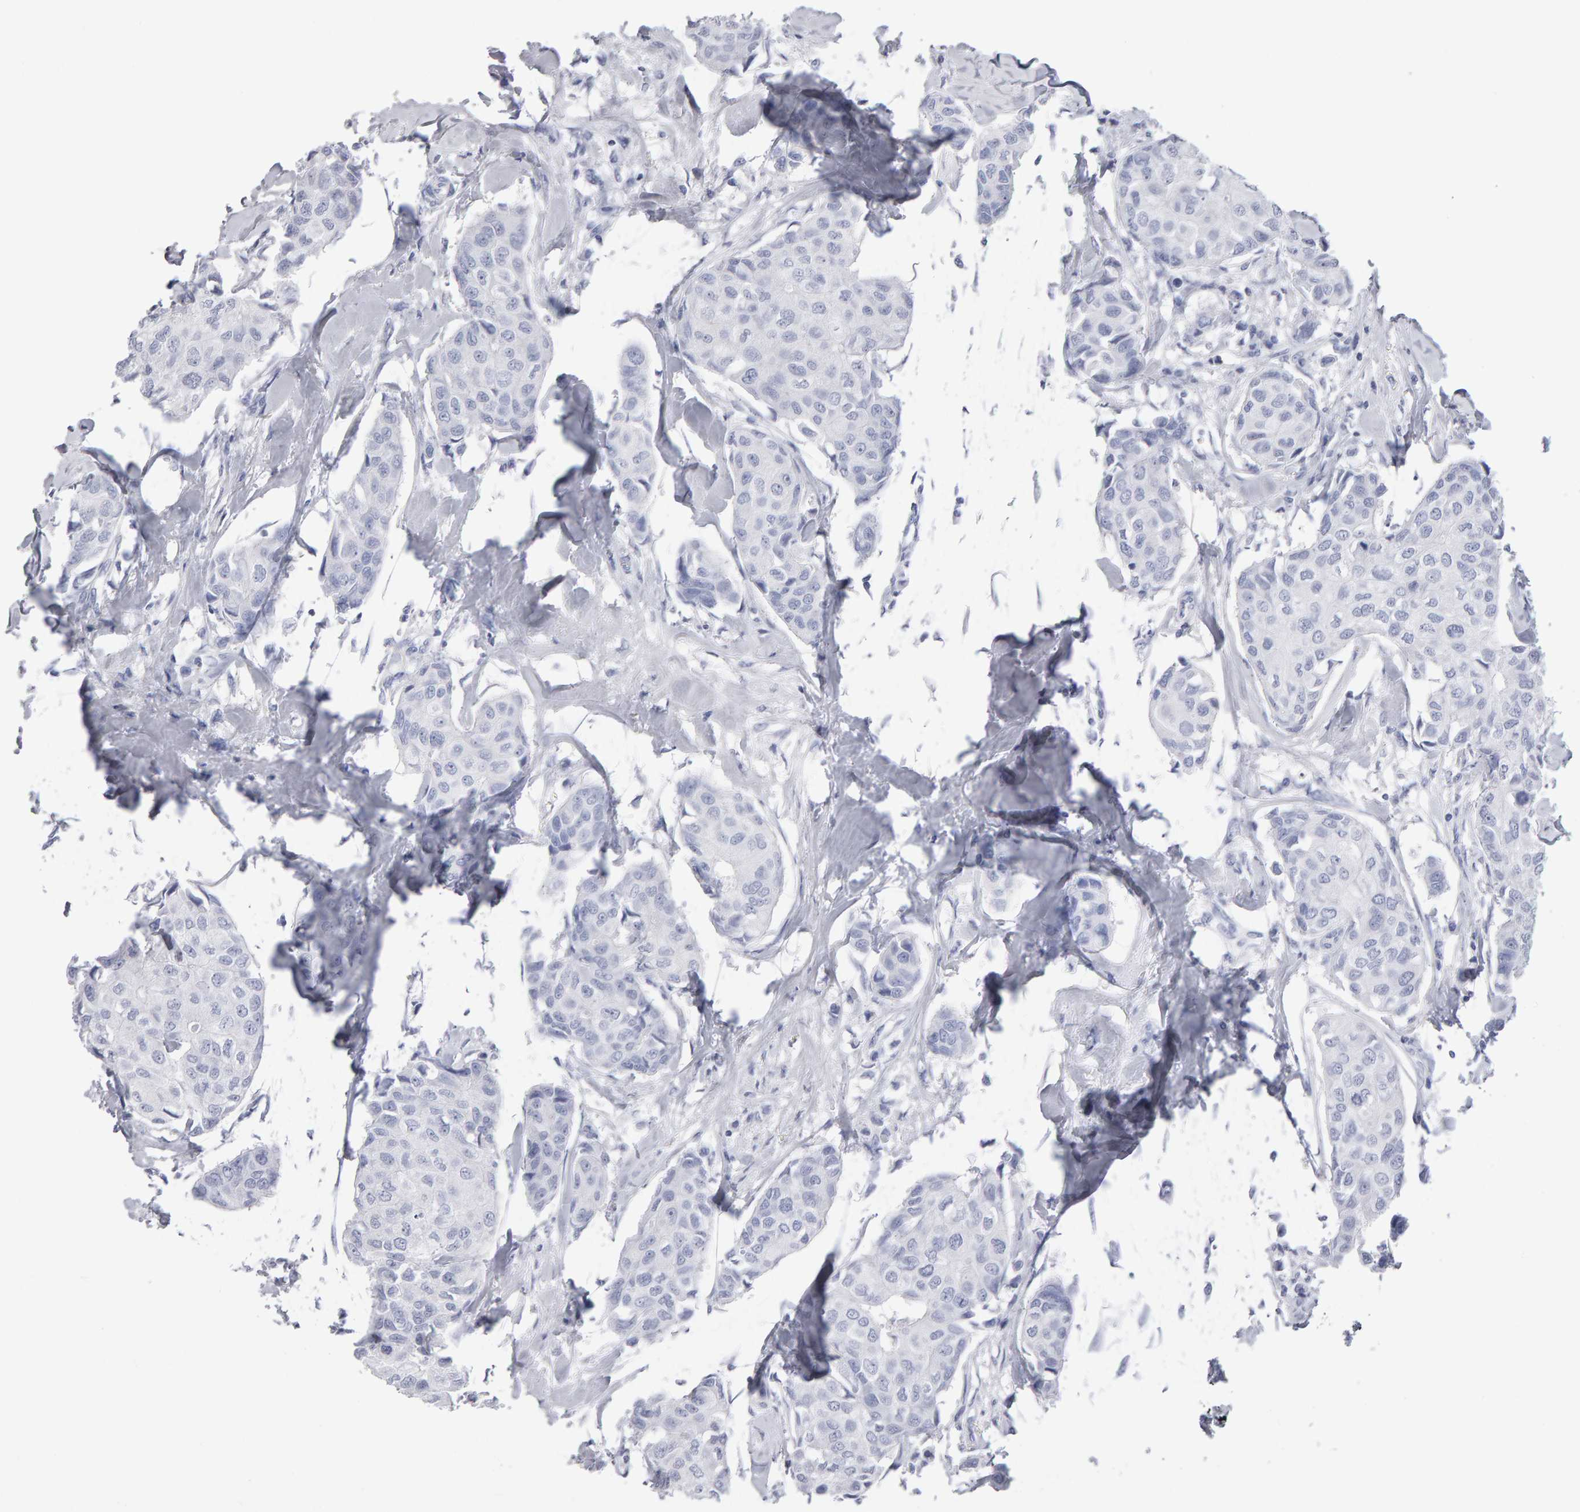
{"staining": {"intensity": "negative", "quantity": "none", "location": "none"}, "tissue": "breast cancer", "cell_type": "Tumor cells", "image_type": "cancer", "snomed": [{"axis": "morphology", "description": "Duct carcinoma"}, {"axis": "topography", "description": "Breast"}], "caption": "Tumor cells are negative for protein expression in human breast cancer (invasive ductal carcinoma).", "gene": "NCDN", "patient": {"sex": "female", "age": 80}}